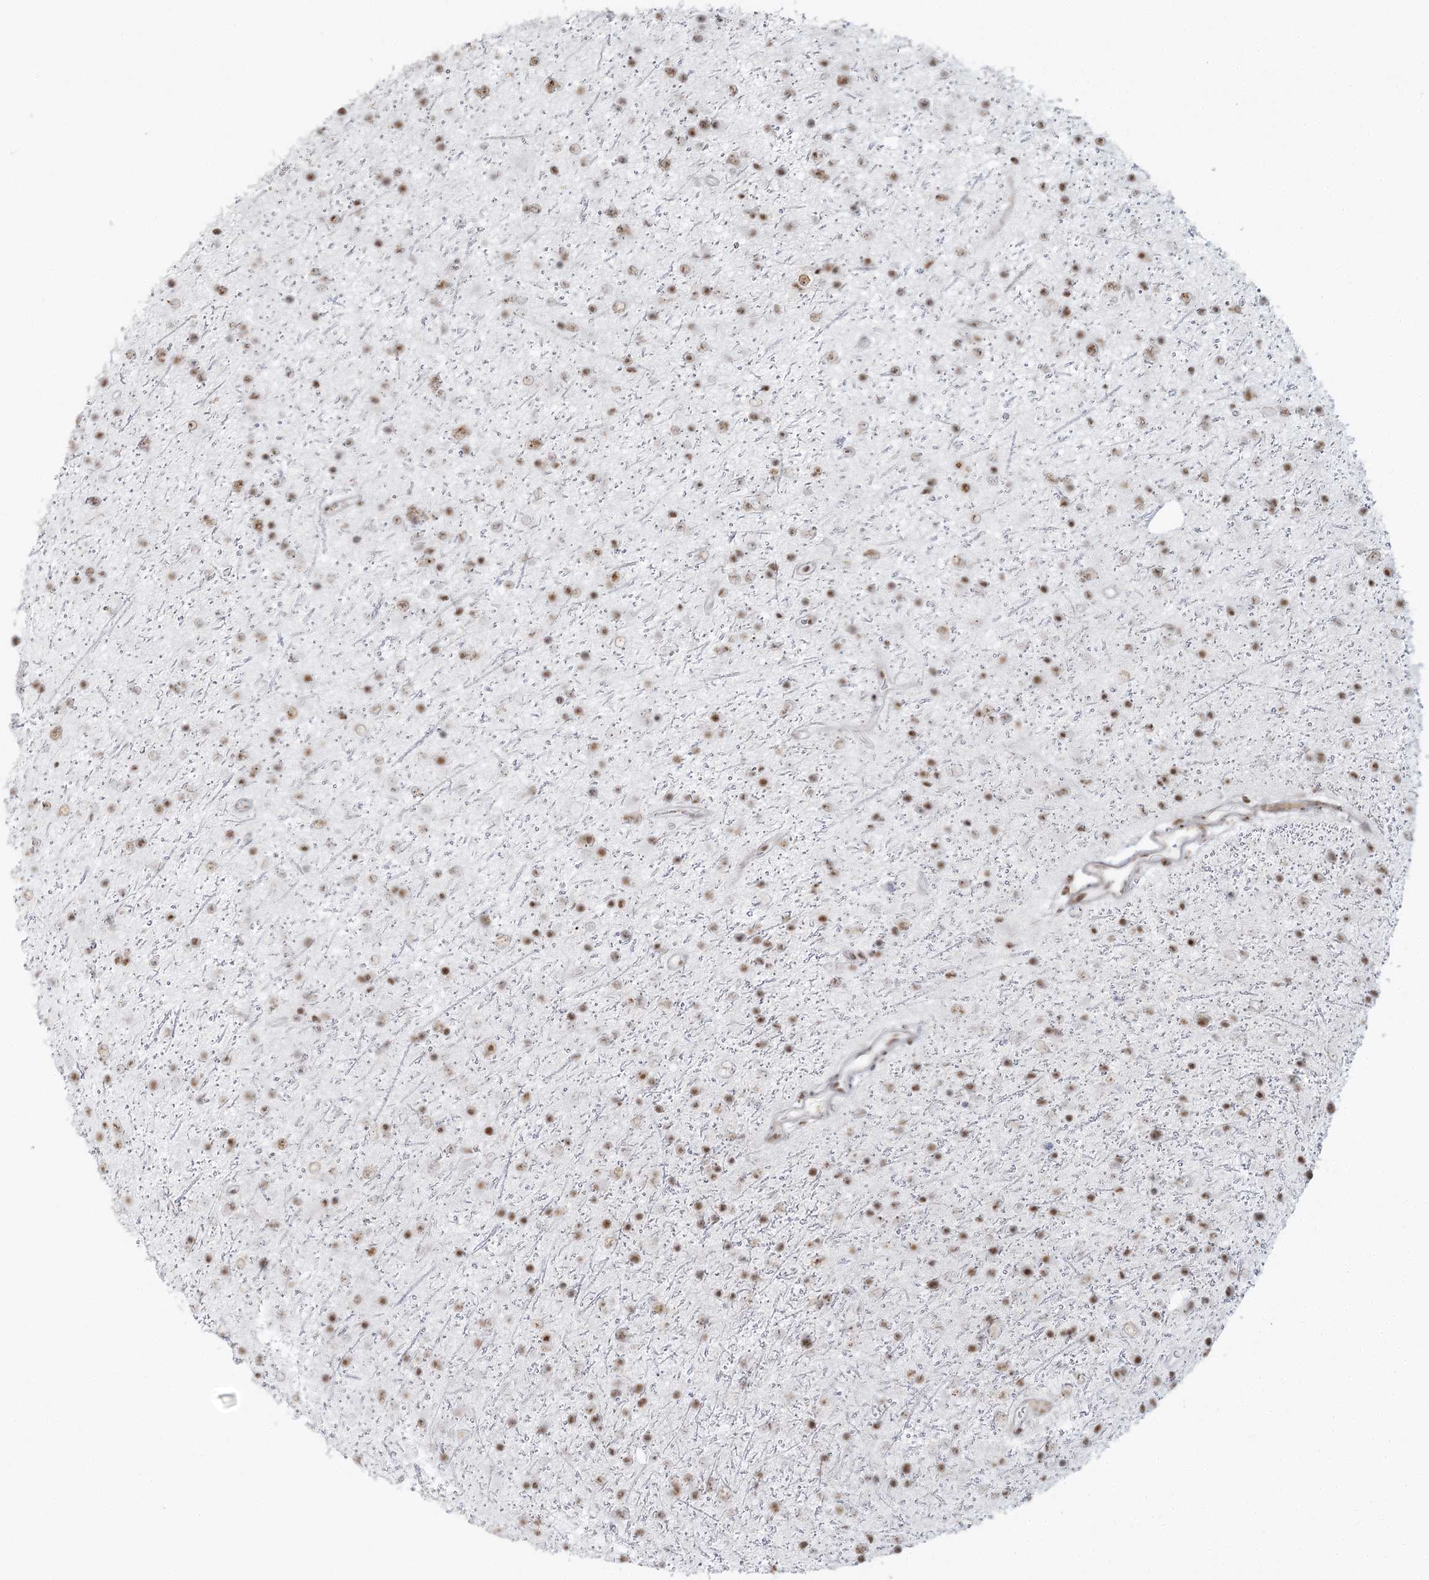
{"staining": {"intensity": "moderate", "quantity": ">75%", "location": "nuclear"}, "tissue": "glioma", "cell_type": "Tumor cells", "image_type": "cancer", "snomed": [{"axis": "morphology", "description": "Glioma, malignant, Low grade"}, {"axis": "topography", "description": "Cerebral cortex"}], "caption": "Tumor cells demonstrate medium levels of moderate nuclear expression in about >75% of cells in human glioma.", "gene": "U2SURP", "patient": {"sex": "female", "age": 39}}